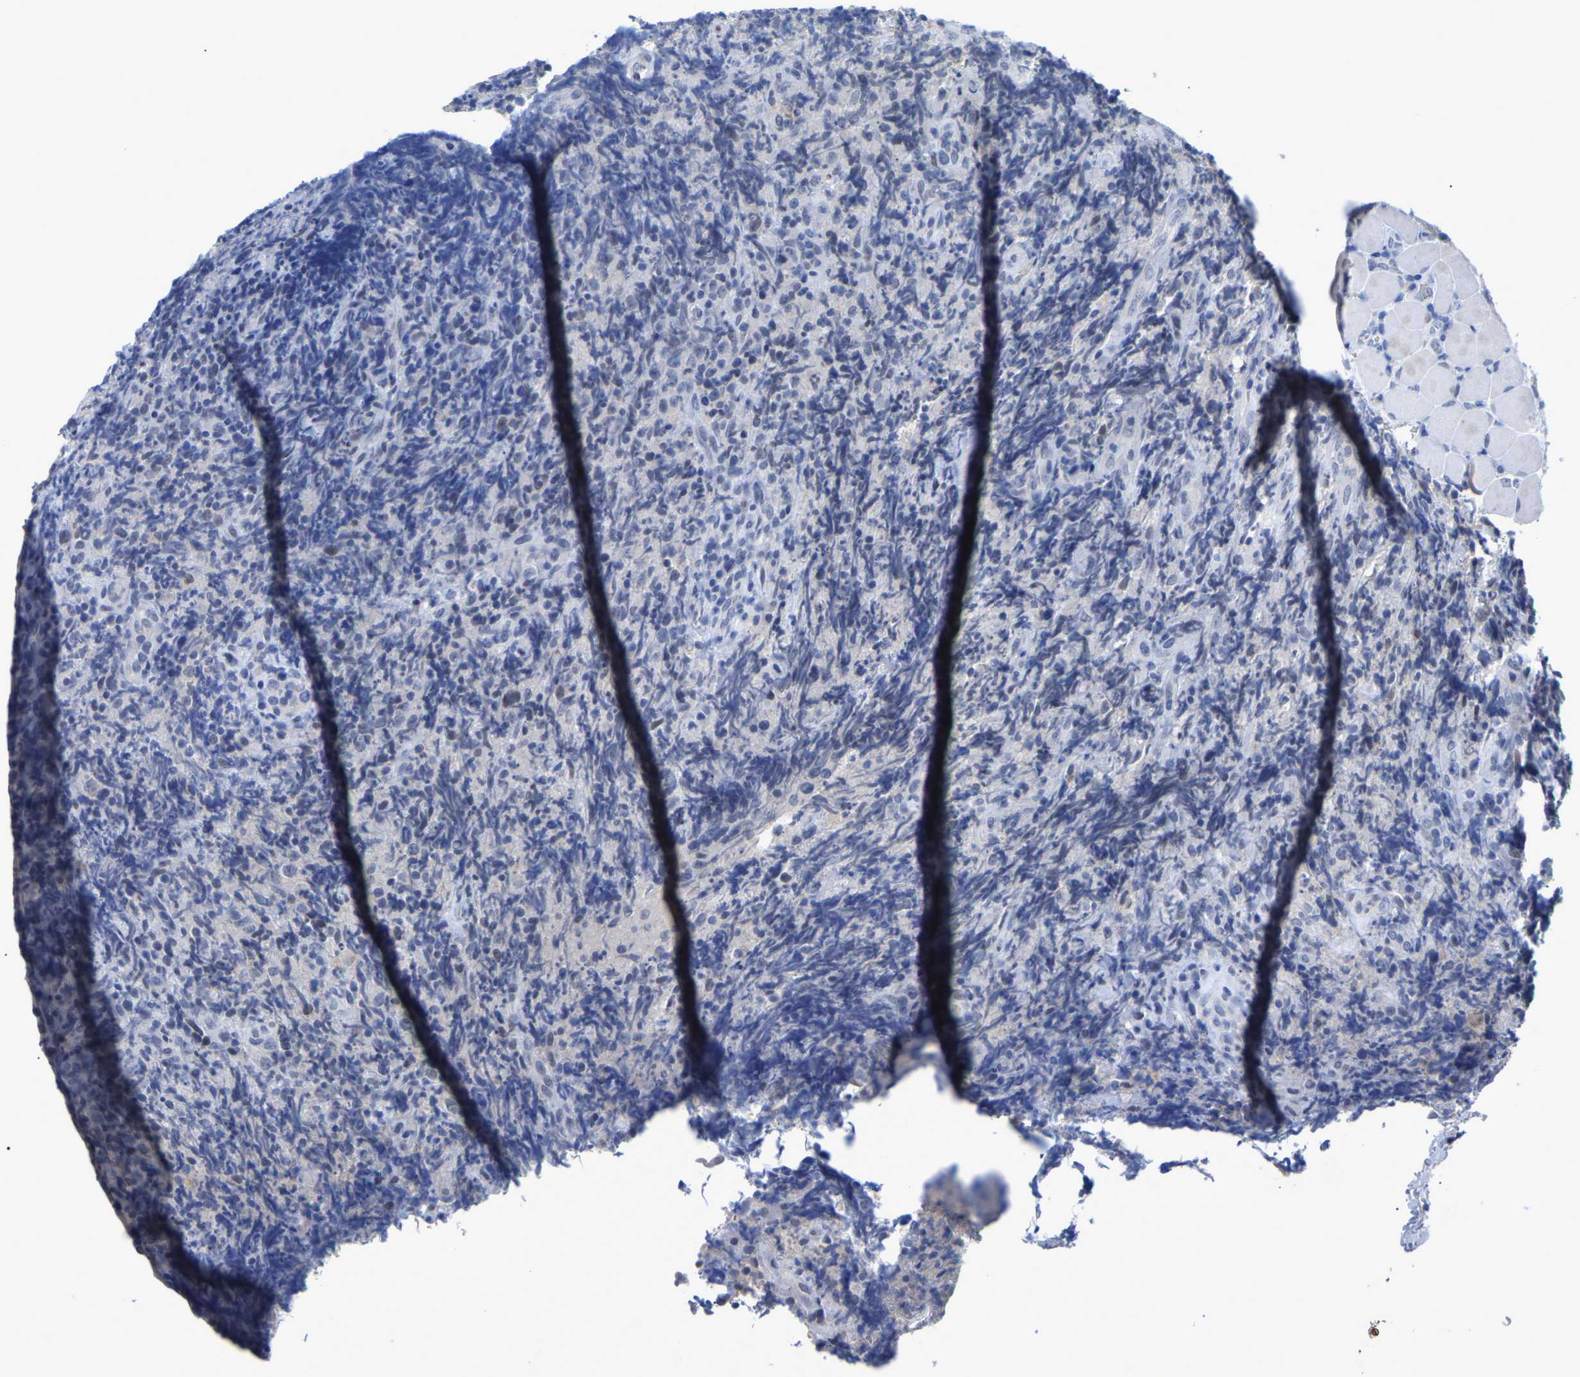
{"staining": {"intensity": "negative", "quantity": "none", "location": "none"}, "tissue": "lymphoma", "cell_type": "Tumor cells", "image_type": "cancer", "snomed": [{"axis": "morphology", "description": "Malignant lymphoma, non-Hodgkin's type, High grade"}, {"axis": "topography", "description": "Tonsil"}], "caption": "The immunohistochemistry (IHC) image has no significant positivity in tumor cells of lymphoma tissue.", "gene": "SMPD2", "patient": {"sex": "female", "age": 36}}